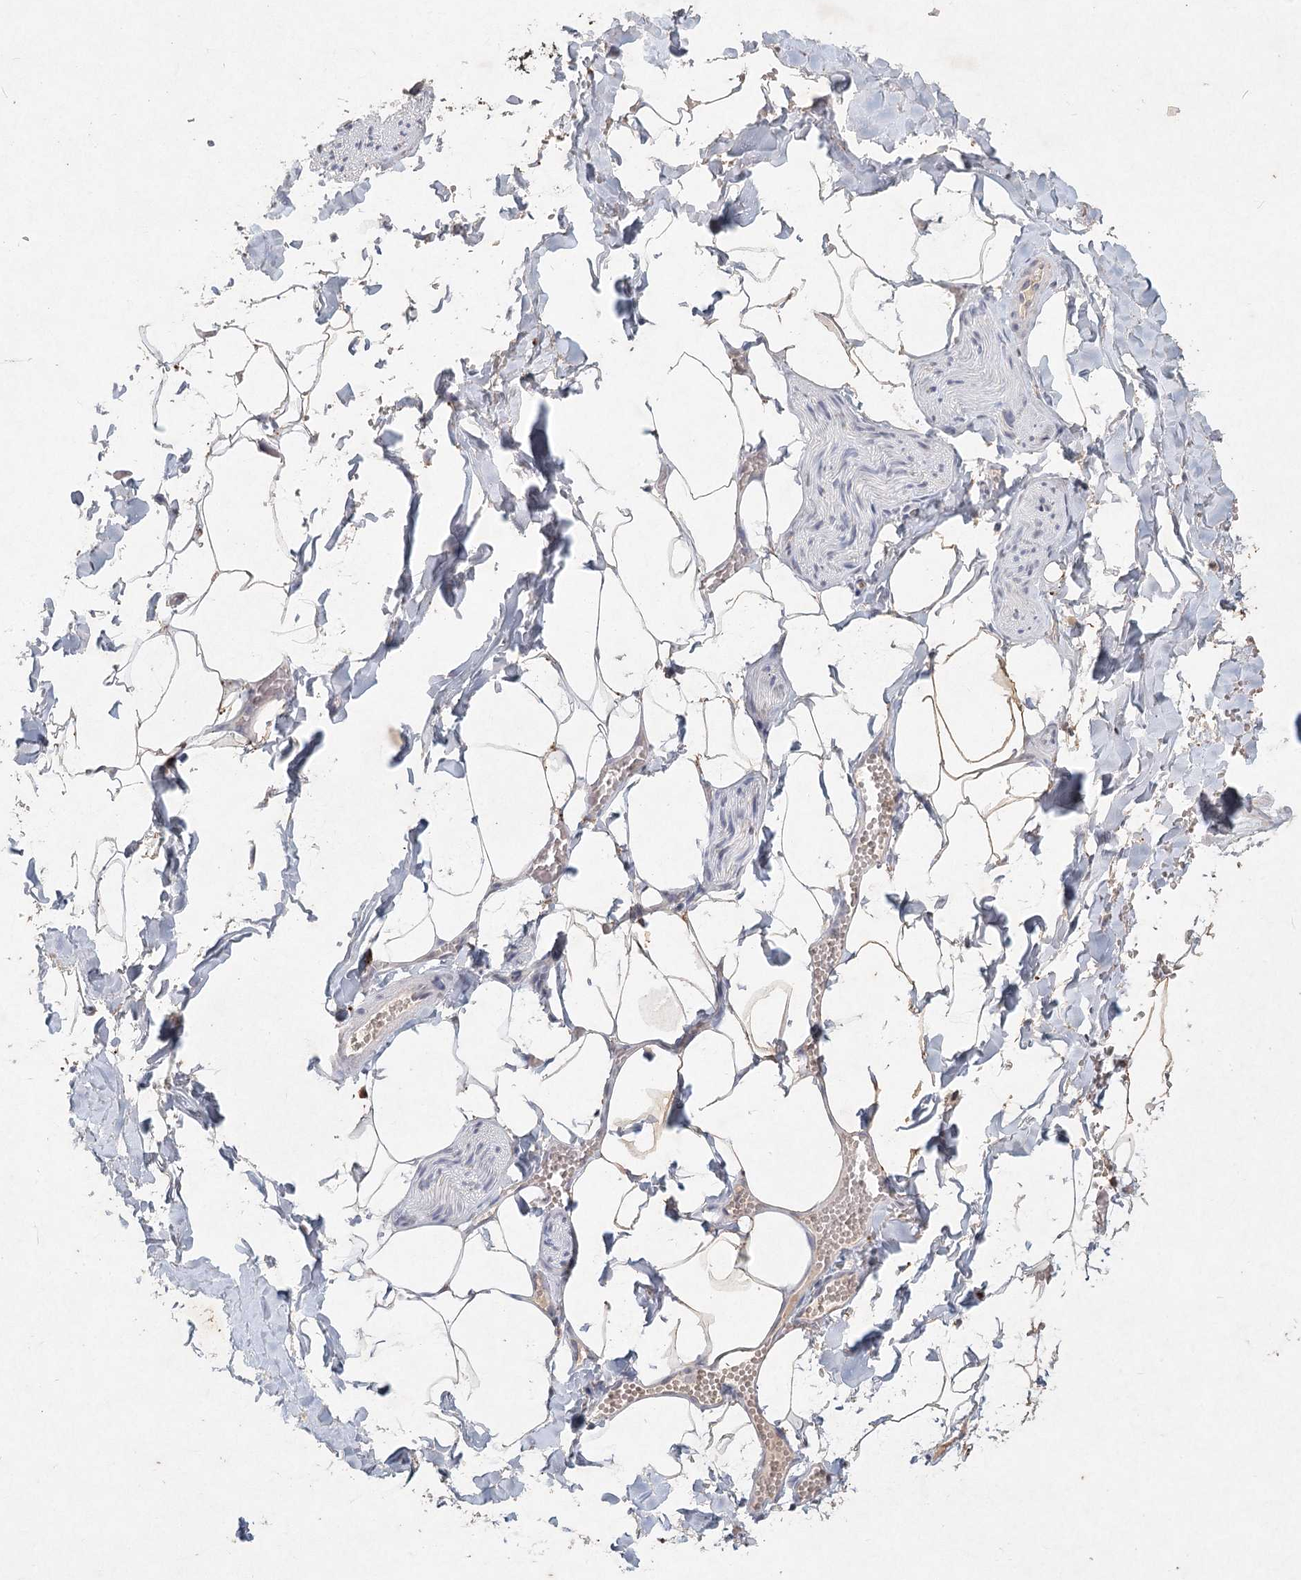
{"staining": {"intensity": "negative", "quantity": "none", "location": "none"}, "tissue": "adipose tissue", "cell_type": "Adipocytes", "image_type": "normal", "snomed": [{"axis": "morphology", "description": "Normal tissue, NOS"}, {"axis": "topography", "description": "Gallbladder"}, {"axis": "topography", "description": "Peripheral nerve tissue"}], "caption": "Immunohistochemical staining of normal adipose tissue exhibits no significant staining in adipocytes. (Stains: DAB IHC with hematoxylin counter stain, Microscopy: brightfield microscopy at high magnification).", "gene": "ARSI", "patient": {"sex": "male", "age": 38}}